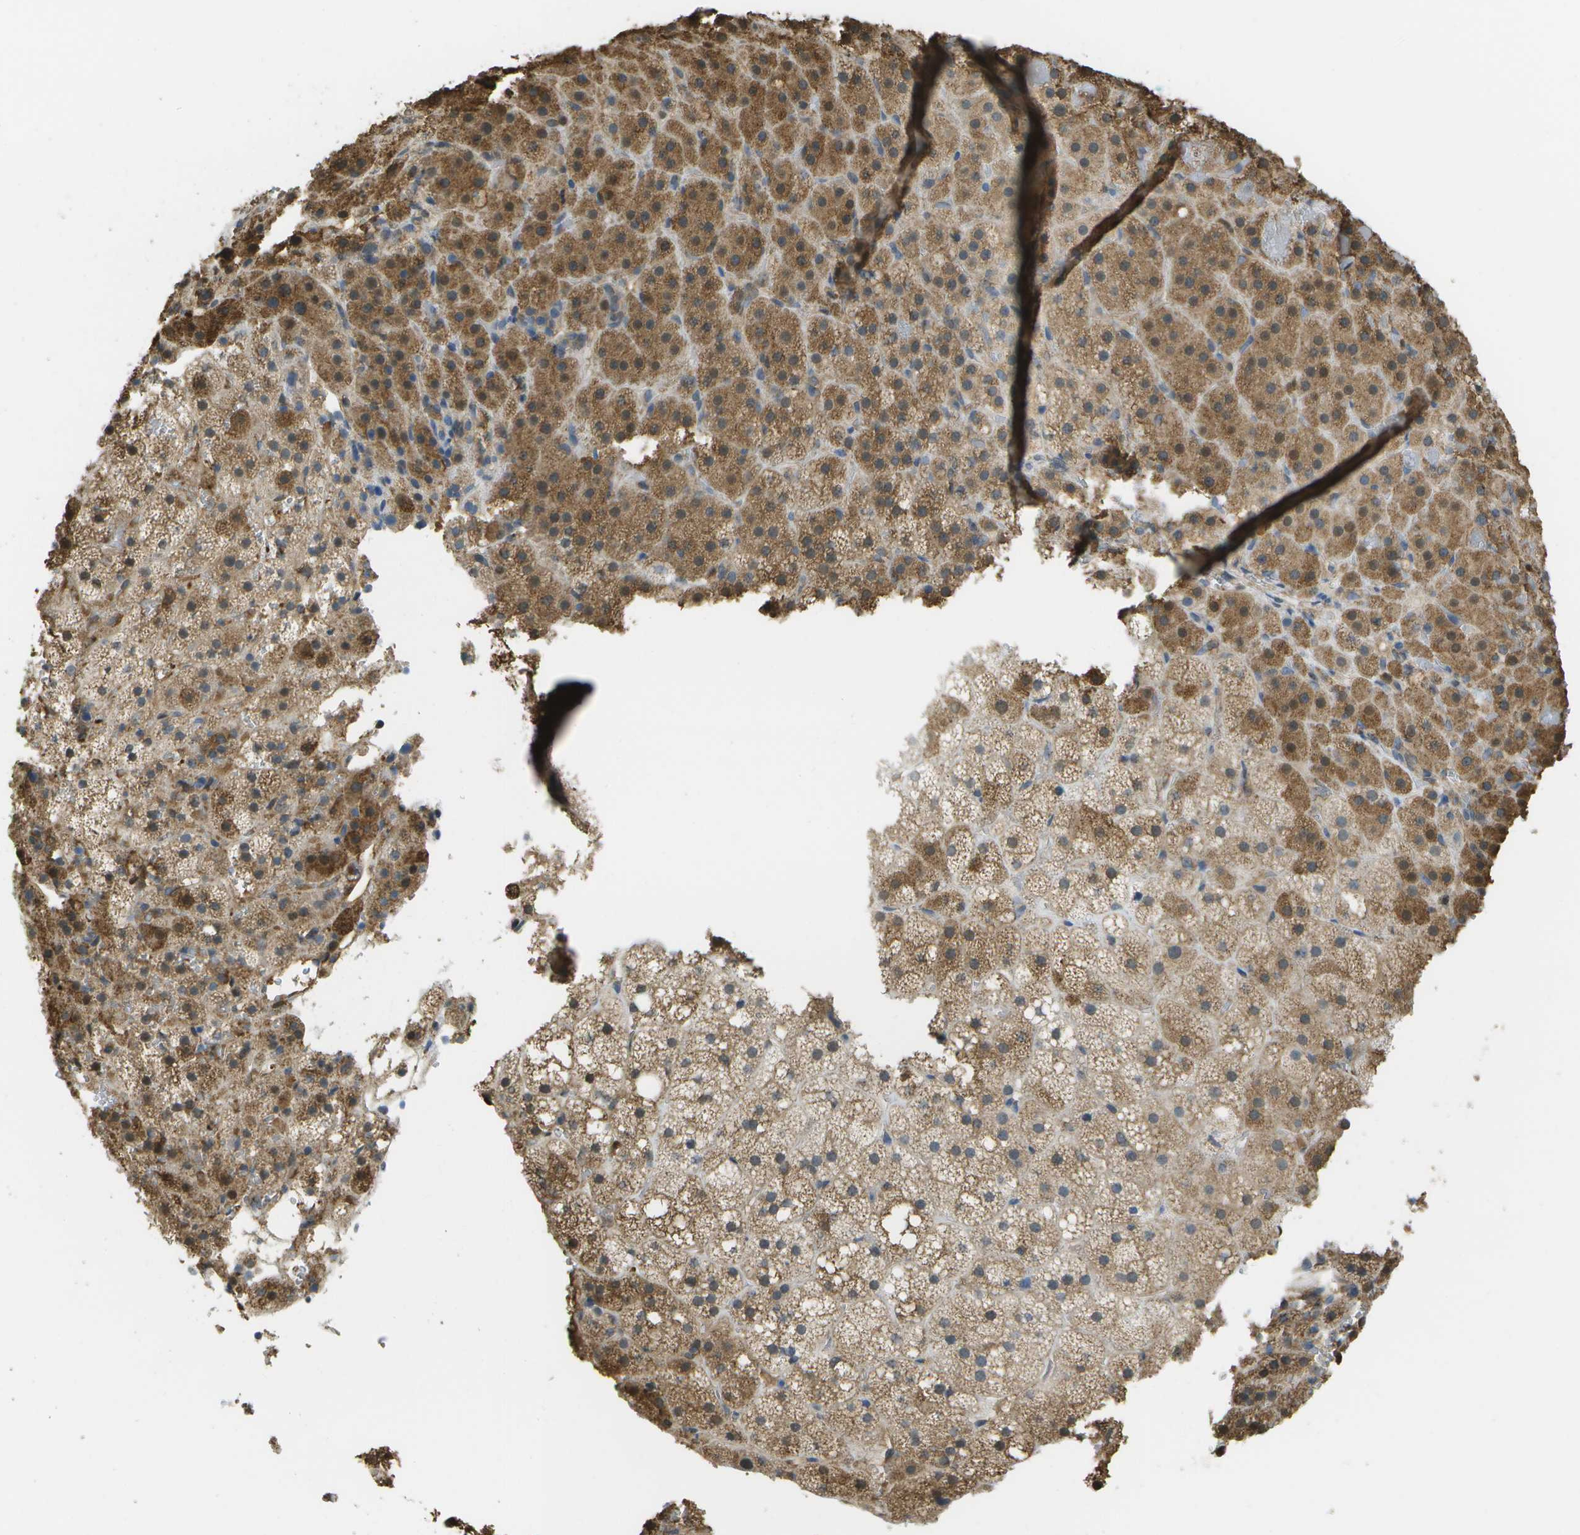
{"staining": {"intensity": "moderate", "quantity": ">75%", "location": "cytoplasmic/membranous"}, "tissue": "adrenal gland", "cell_type": "Glandular cells", "image_type": "normal", "snomed": [{"axis": "morphology", "description": "Normal tissue, NOS"}, {"axis": "topography", "description": "Adrenal gland"}], "caption": "Protein staining demonstrates moderate cytoplasmic/membranous staining in approximately >75% of glandular cells in normal adrenal gland.", "gene": "CACHD1", "patient": {"sex": "female", "age": 59}}